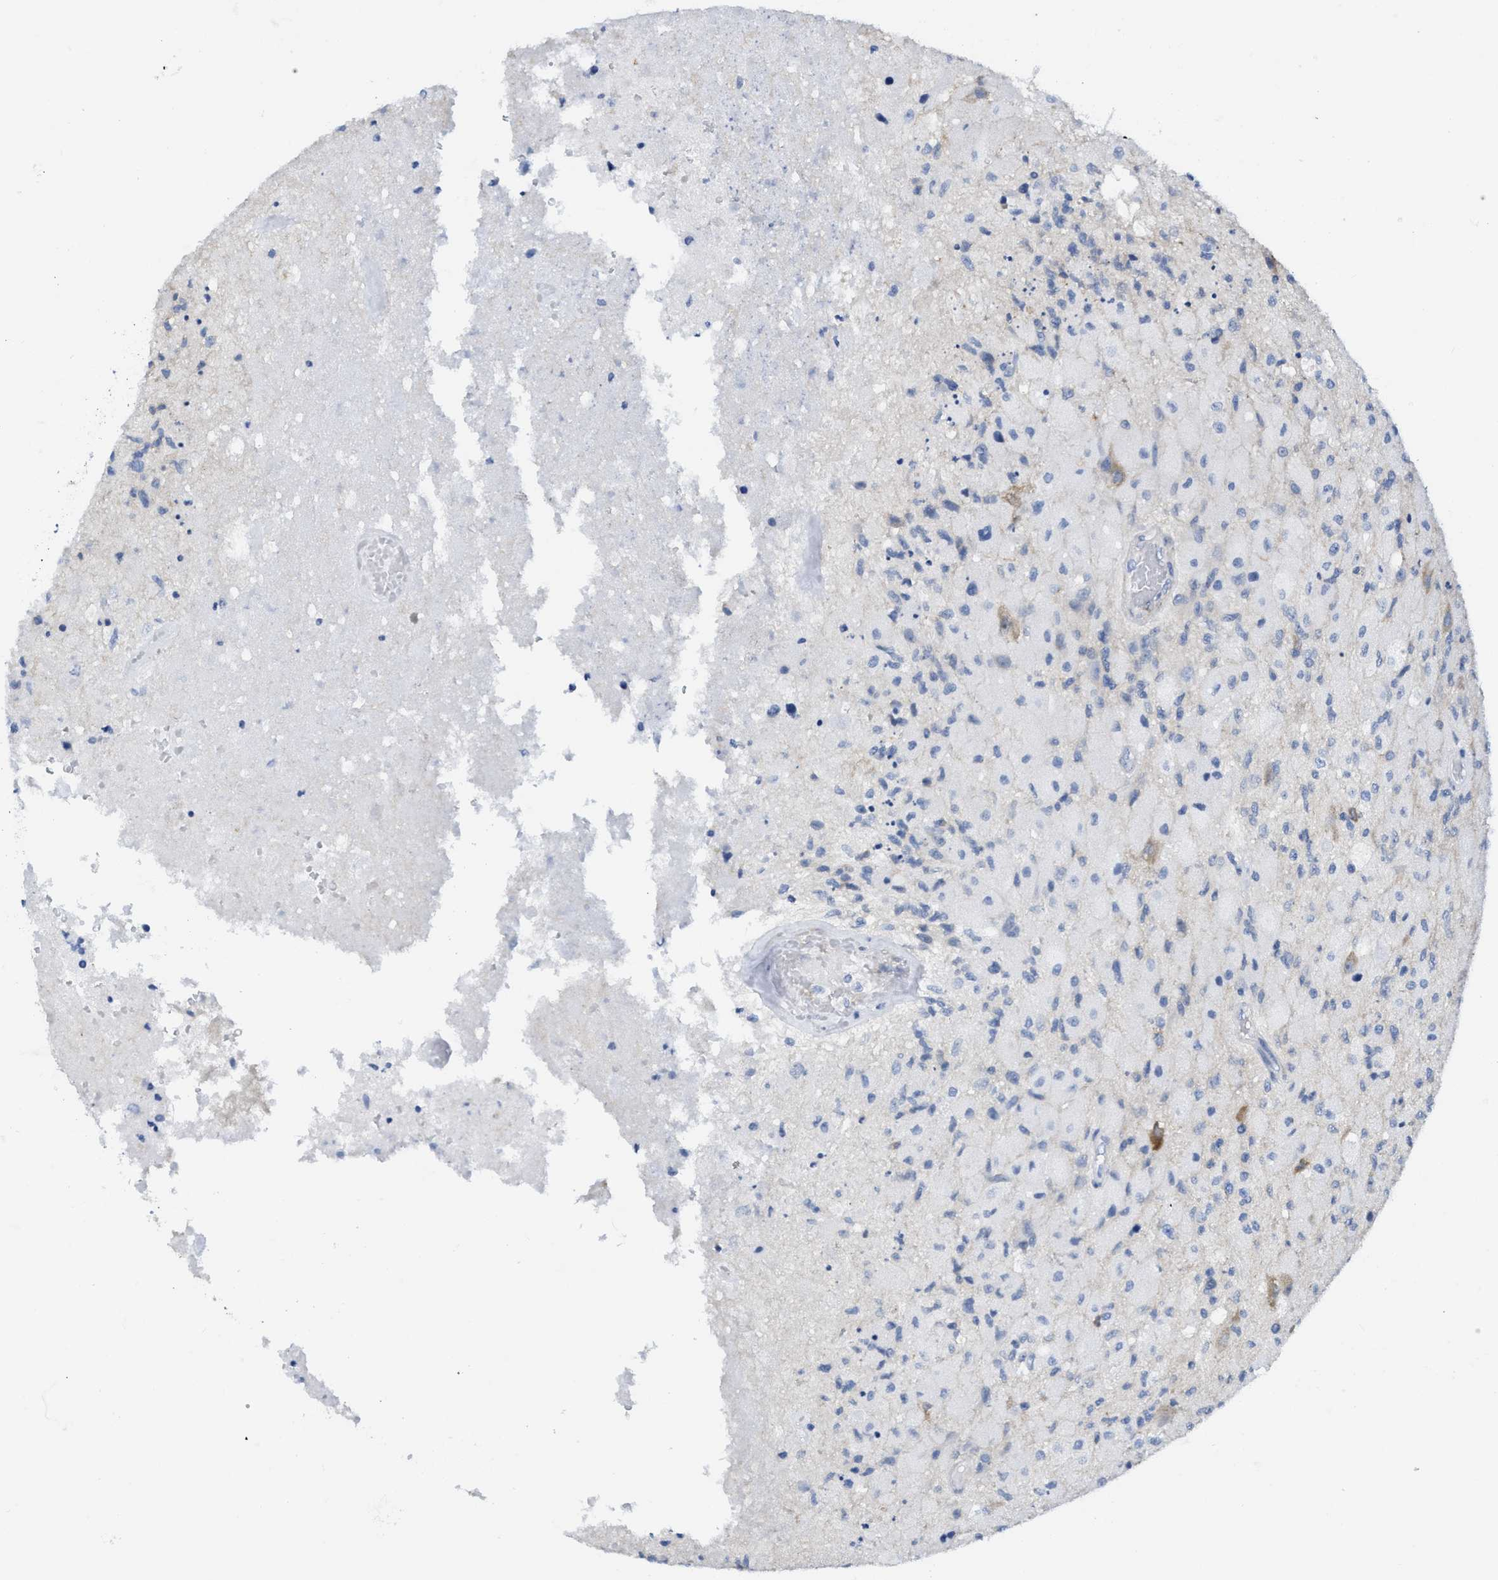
{"staining": {"intensity": "moderate", "quantity": "<25%", "location": "cytoplasmic/membranous"}, "tissue": "glioma", "cell_type": "Tumor cells", "image_type": "cancer", "snomed": [{"axis": "morphology", "description": "Normal tissue, NOS"}, {"axis": "morphology", "description": "Glioma, malignant, High grade"}, {"axis": "topography", "description": "Cerebral cortex"}], "caption": "Human high-grade glioma (malignant) stained with a brown dye shows moderate cytoplasmic/membranous positive expression in about <25% of tumor cells.", "gene": "TUB", "patient": {"sex": "male", "age": 77}}